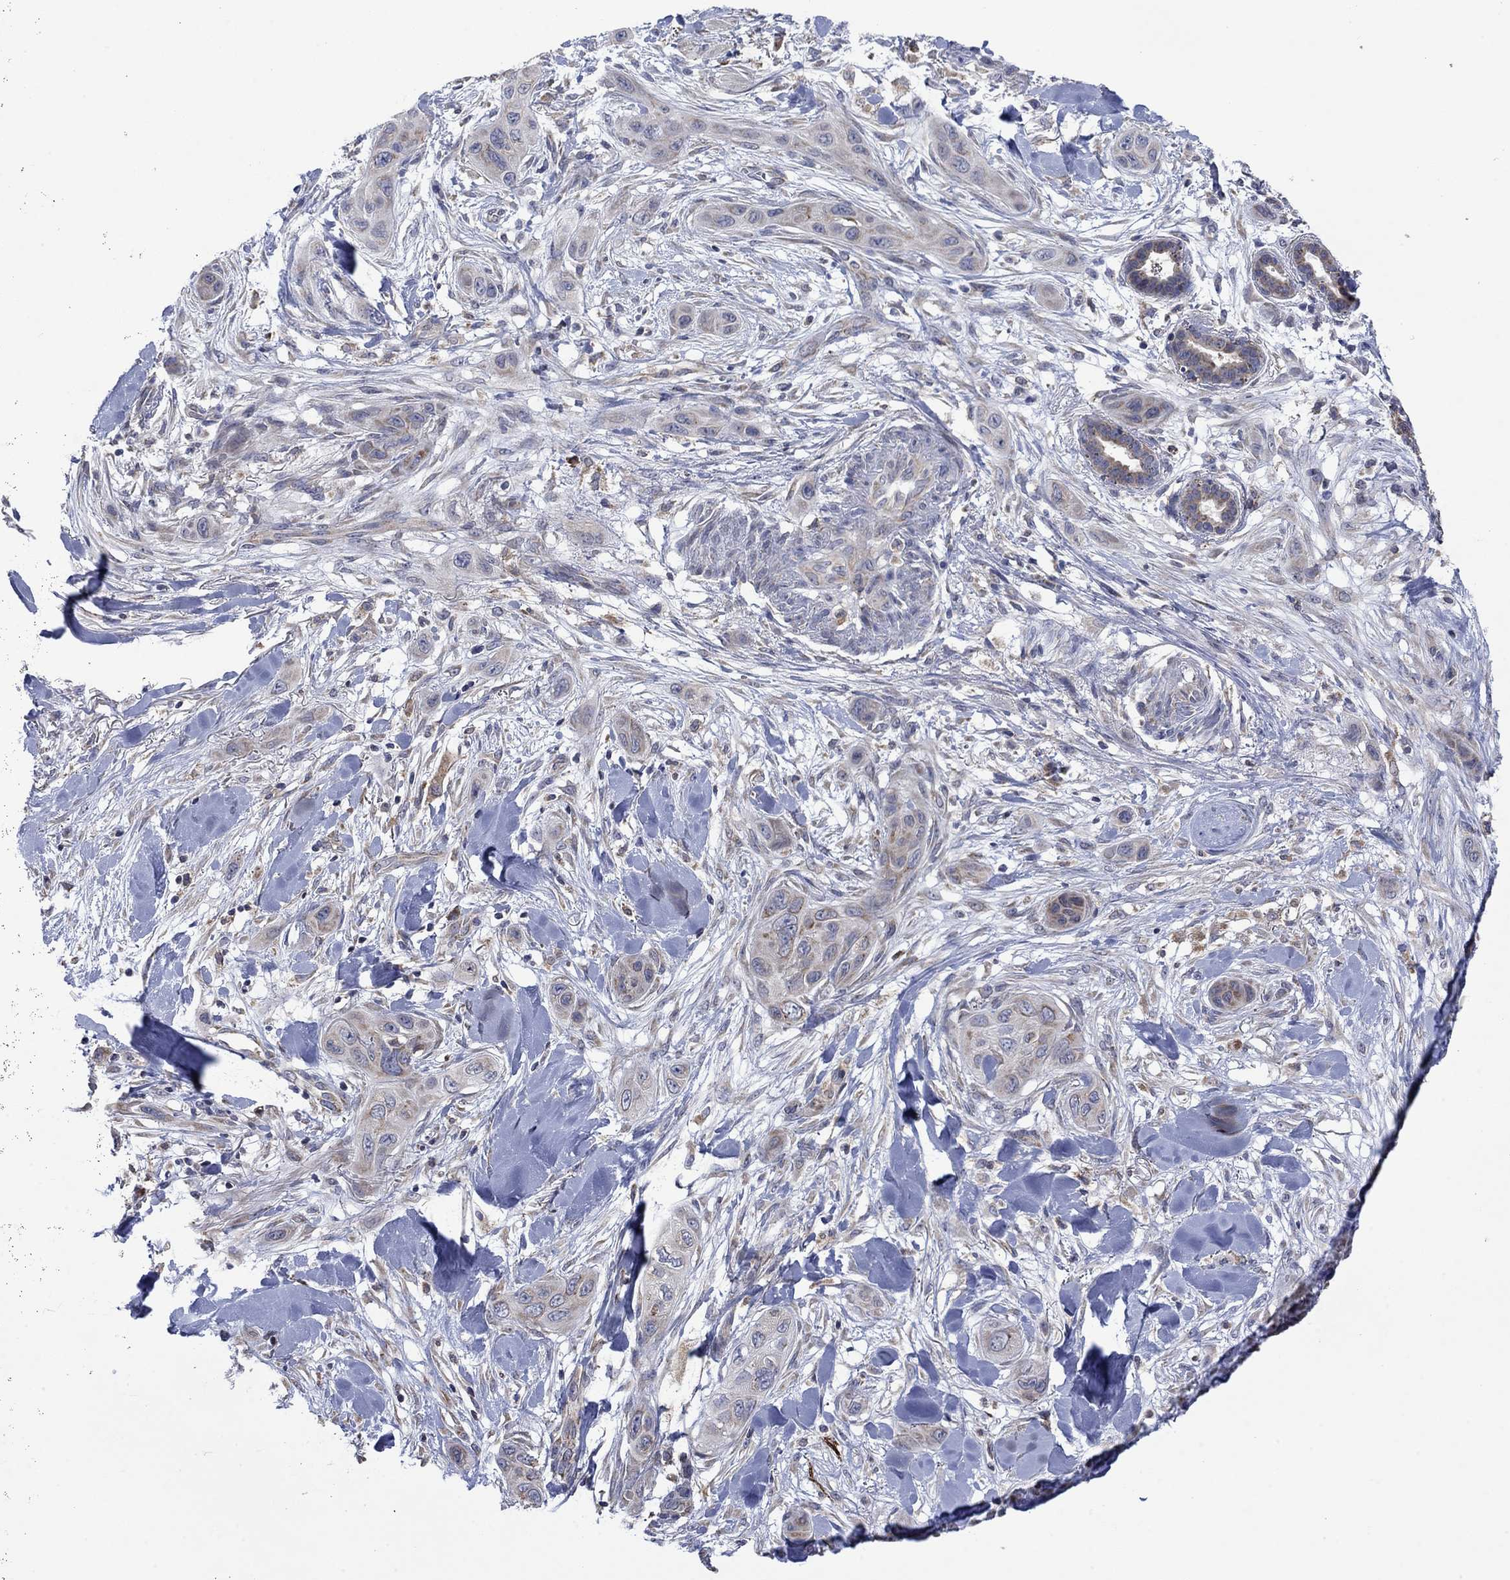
{"staining": {"intensity": "weak", "quantity": "<25%", "location": "cytoplasmic/membranous"}, "tissue": "skin cancer", "cell_type": "Tumor cells", "image_type": "cancer", "snomed": [{"axis": "morphology", "description": "Squamous cell carcinoma, NOS"}, {"axis": "topography", "description": "Skin"}], "caption": "This photomicrograph is of skin cancer stained with immunohistochemistry to label a protein in brown with the nuclei are counter-stained blue. There is no expression in tumor cells. The staining is performed using DAB (3,3'-diaminobenzidine) brown chromogen with nuclei counter-stained in using hematoxylin.", "gene": "FURIN", "patient": {"sex": "male", "age": 78}}